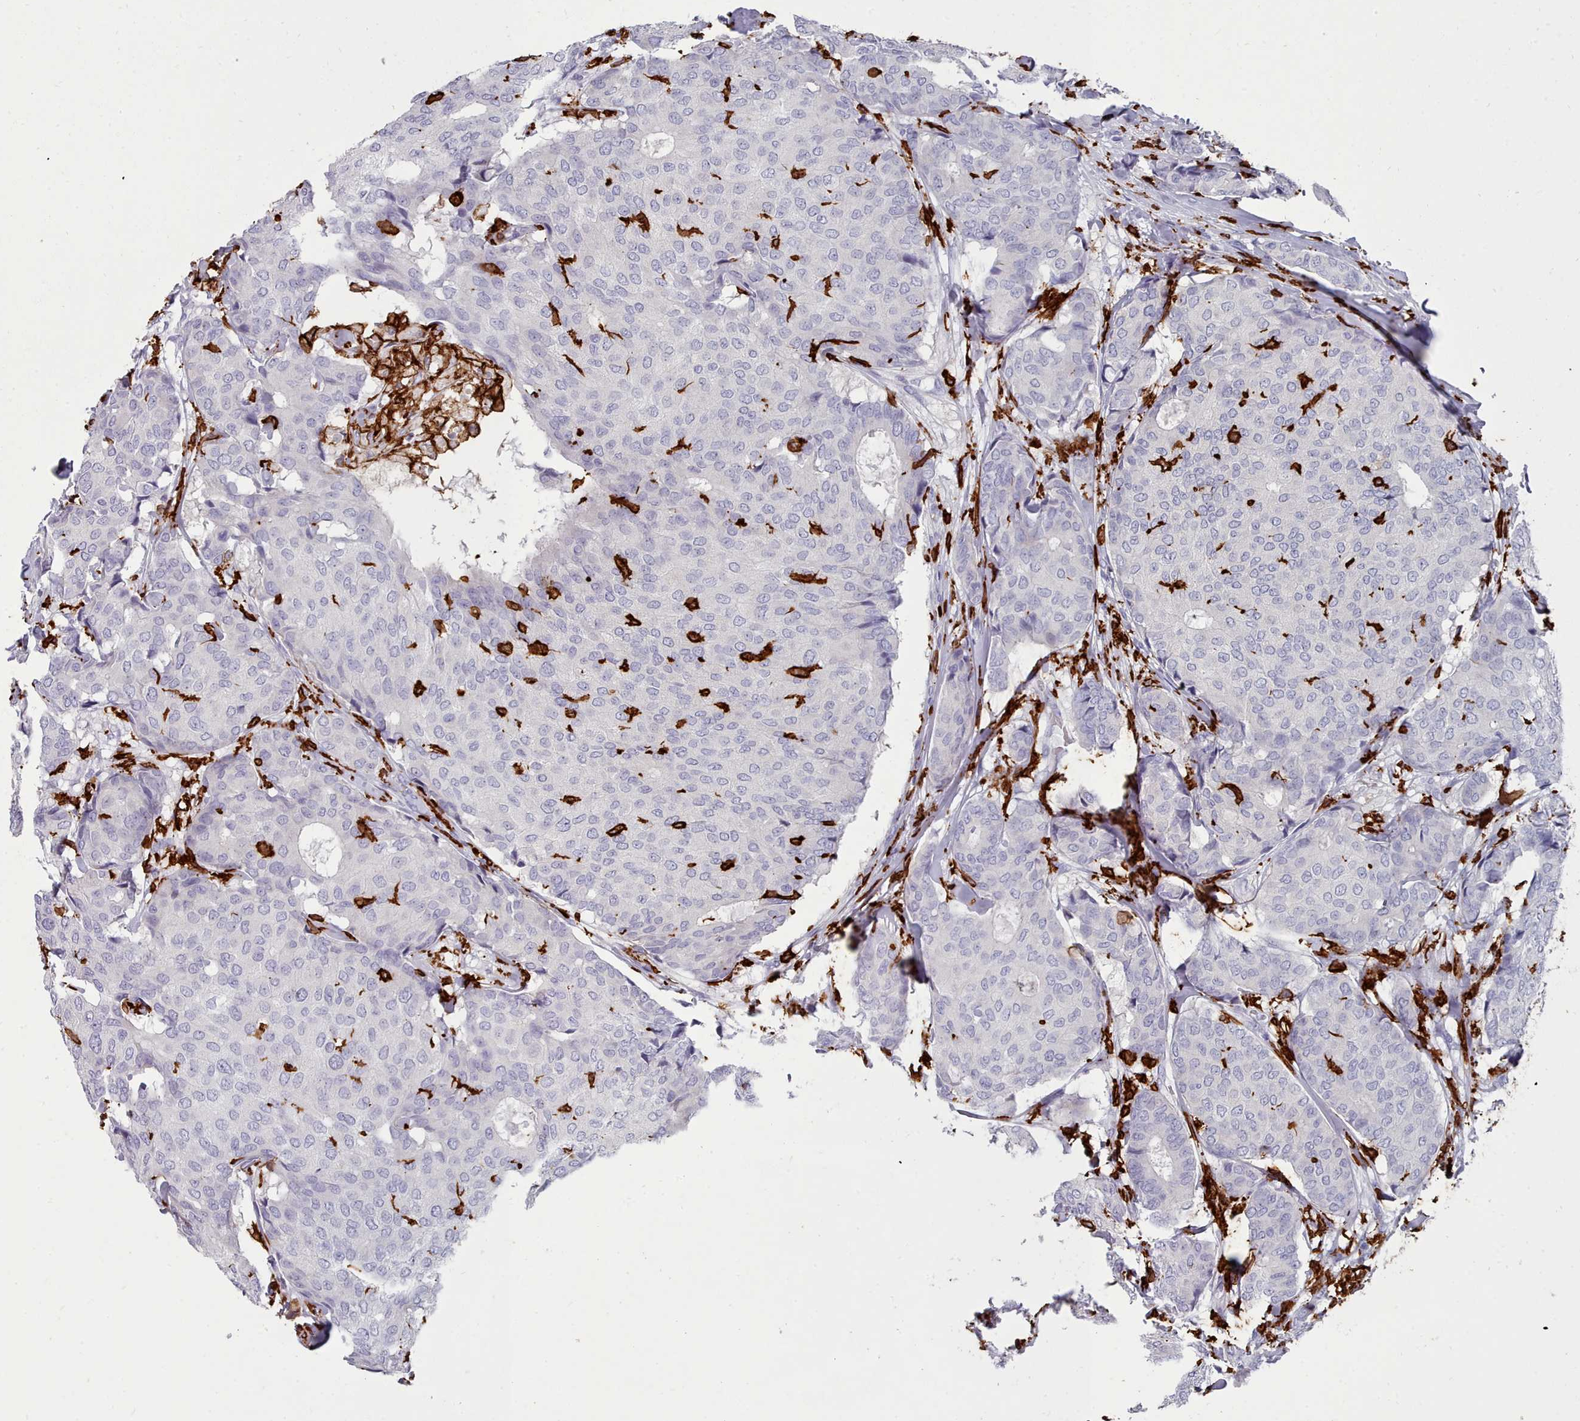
{"staining": {"intensity": "negative", "quantity": "none", "location": "none"}, "tissue": "breast cancer", "cell_type": "Tumor cells", "image_type": "cancer", "snomed": [{"axis": "morphology", "description": "Duct carcinoma"}, {"axis": "topography", "description": "Breast"}], "caption": "High power microscopy micrograph of an immunohistochemistry (IHC) histopathology image of intraductal carcinoma (breast), revealing no significant positivity in tumor cells.", "gene": "AIF1", "patient": {"sex": "female", "age": 75}}